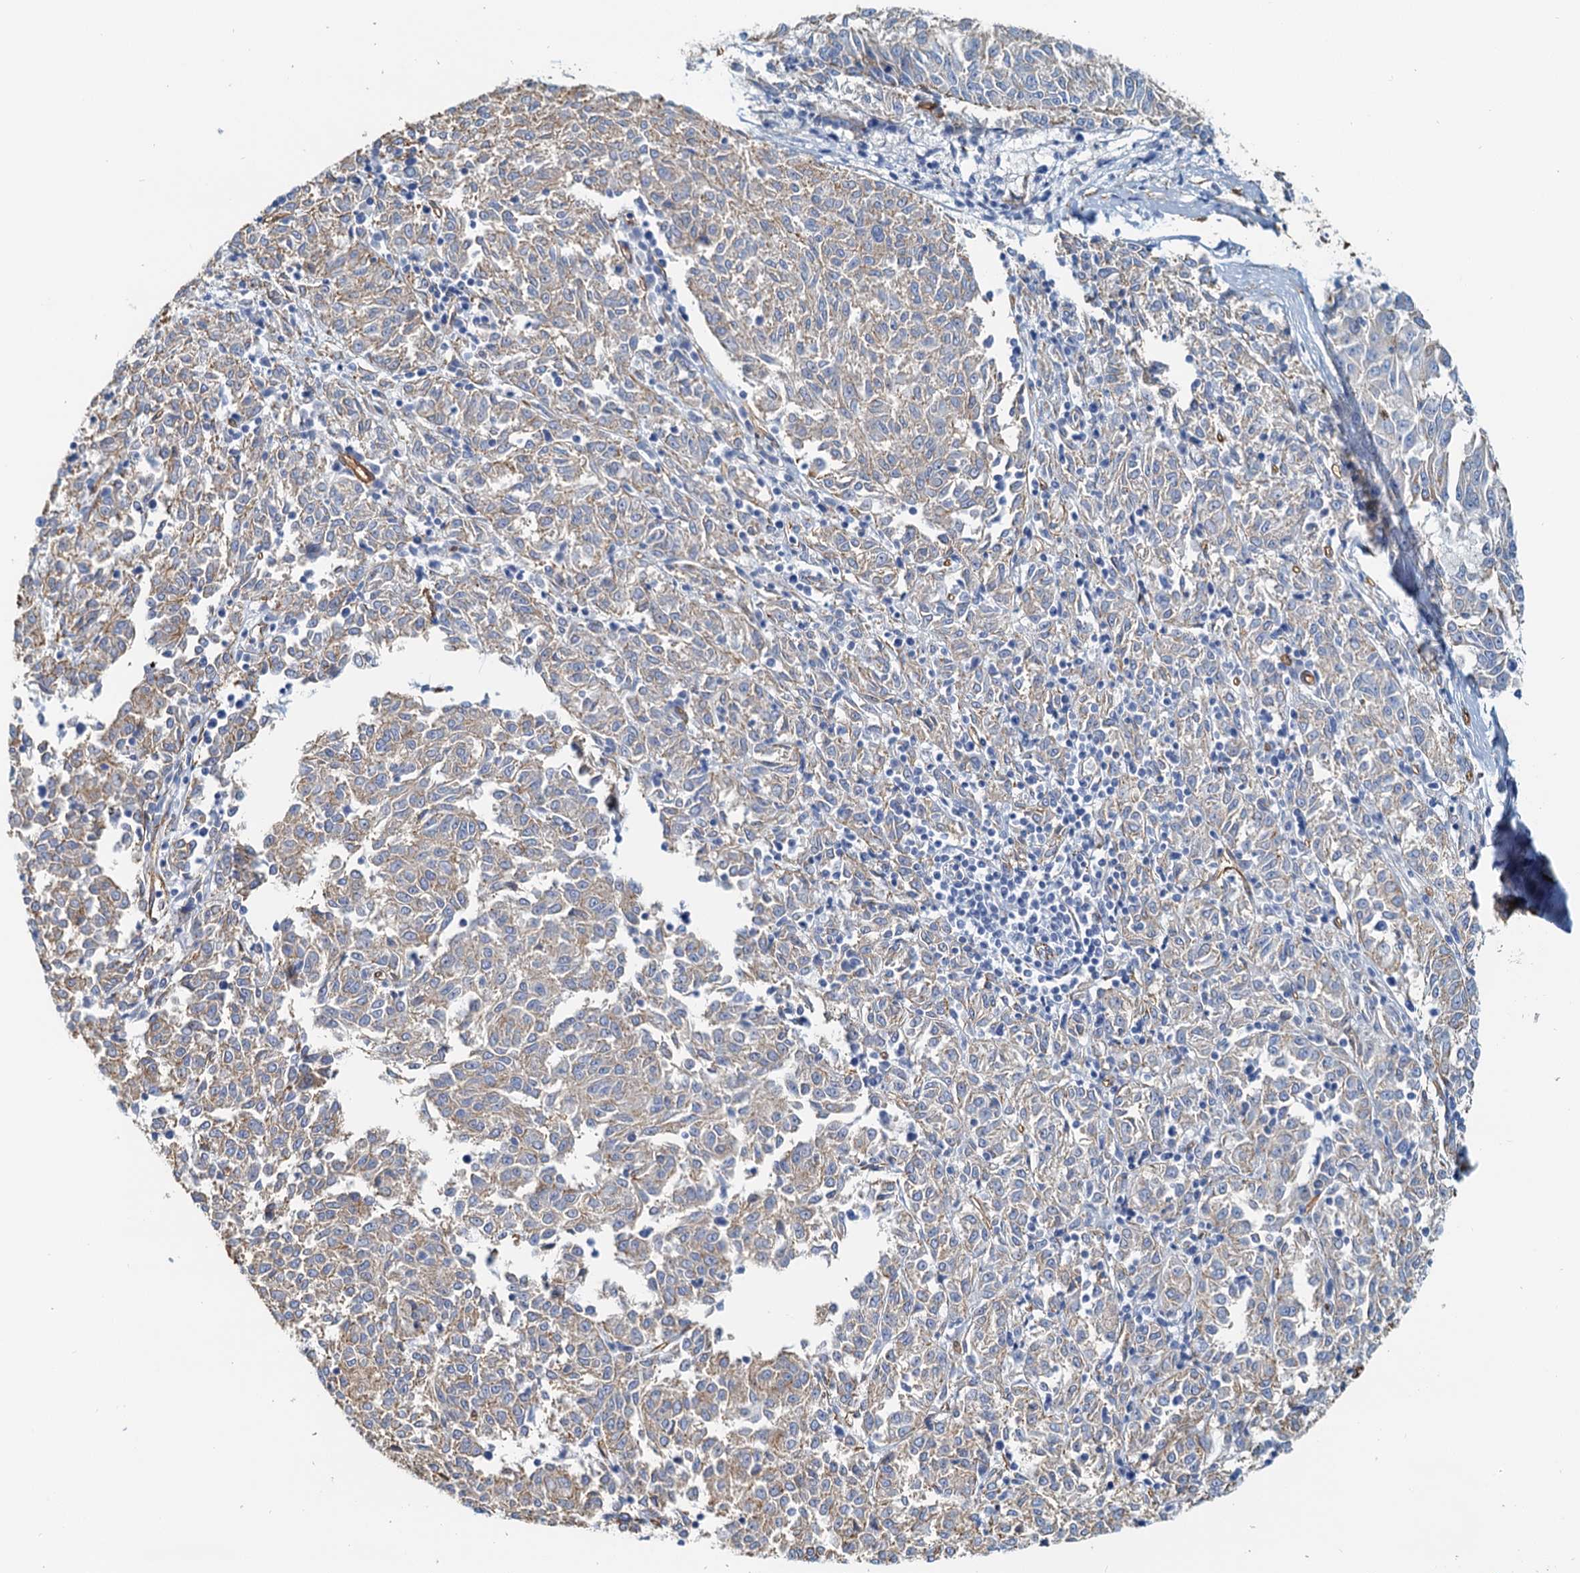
{"staining": {"intensity": "weak", "quantity": "25%-75%", "location": "cytoplasmic/membranous"}, "tissue": "melanoma", "cell_type": "Tumor cells", "image_type": "cancer", "snomed": [{"axis": "morphology", "description": "Malignant melanoma, NOS"}, {"axis": "topography", "description": "Skin"}], "caption": "IHC image of melanoma stained for a protein (brown), which shows low levels of weak cytoplasmic/membranous expression in approximately 25%-75% of tumor cells.", "gene": "DGKG", "patient": {"sex": "female", "age": 72}}